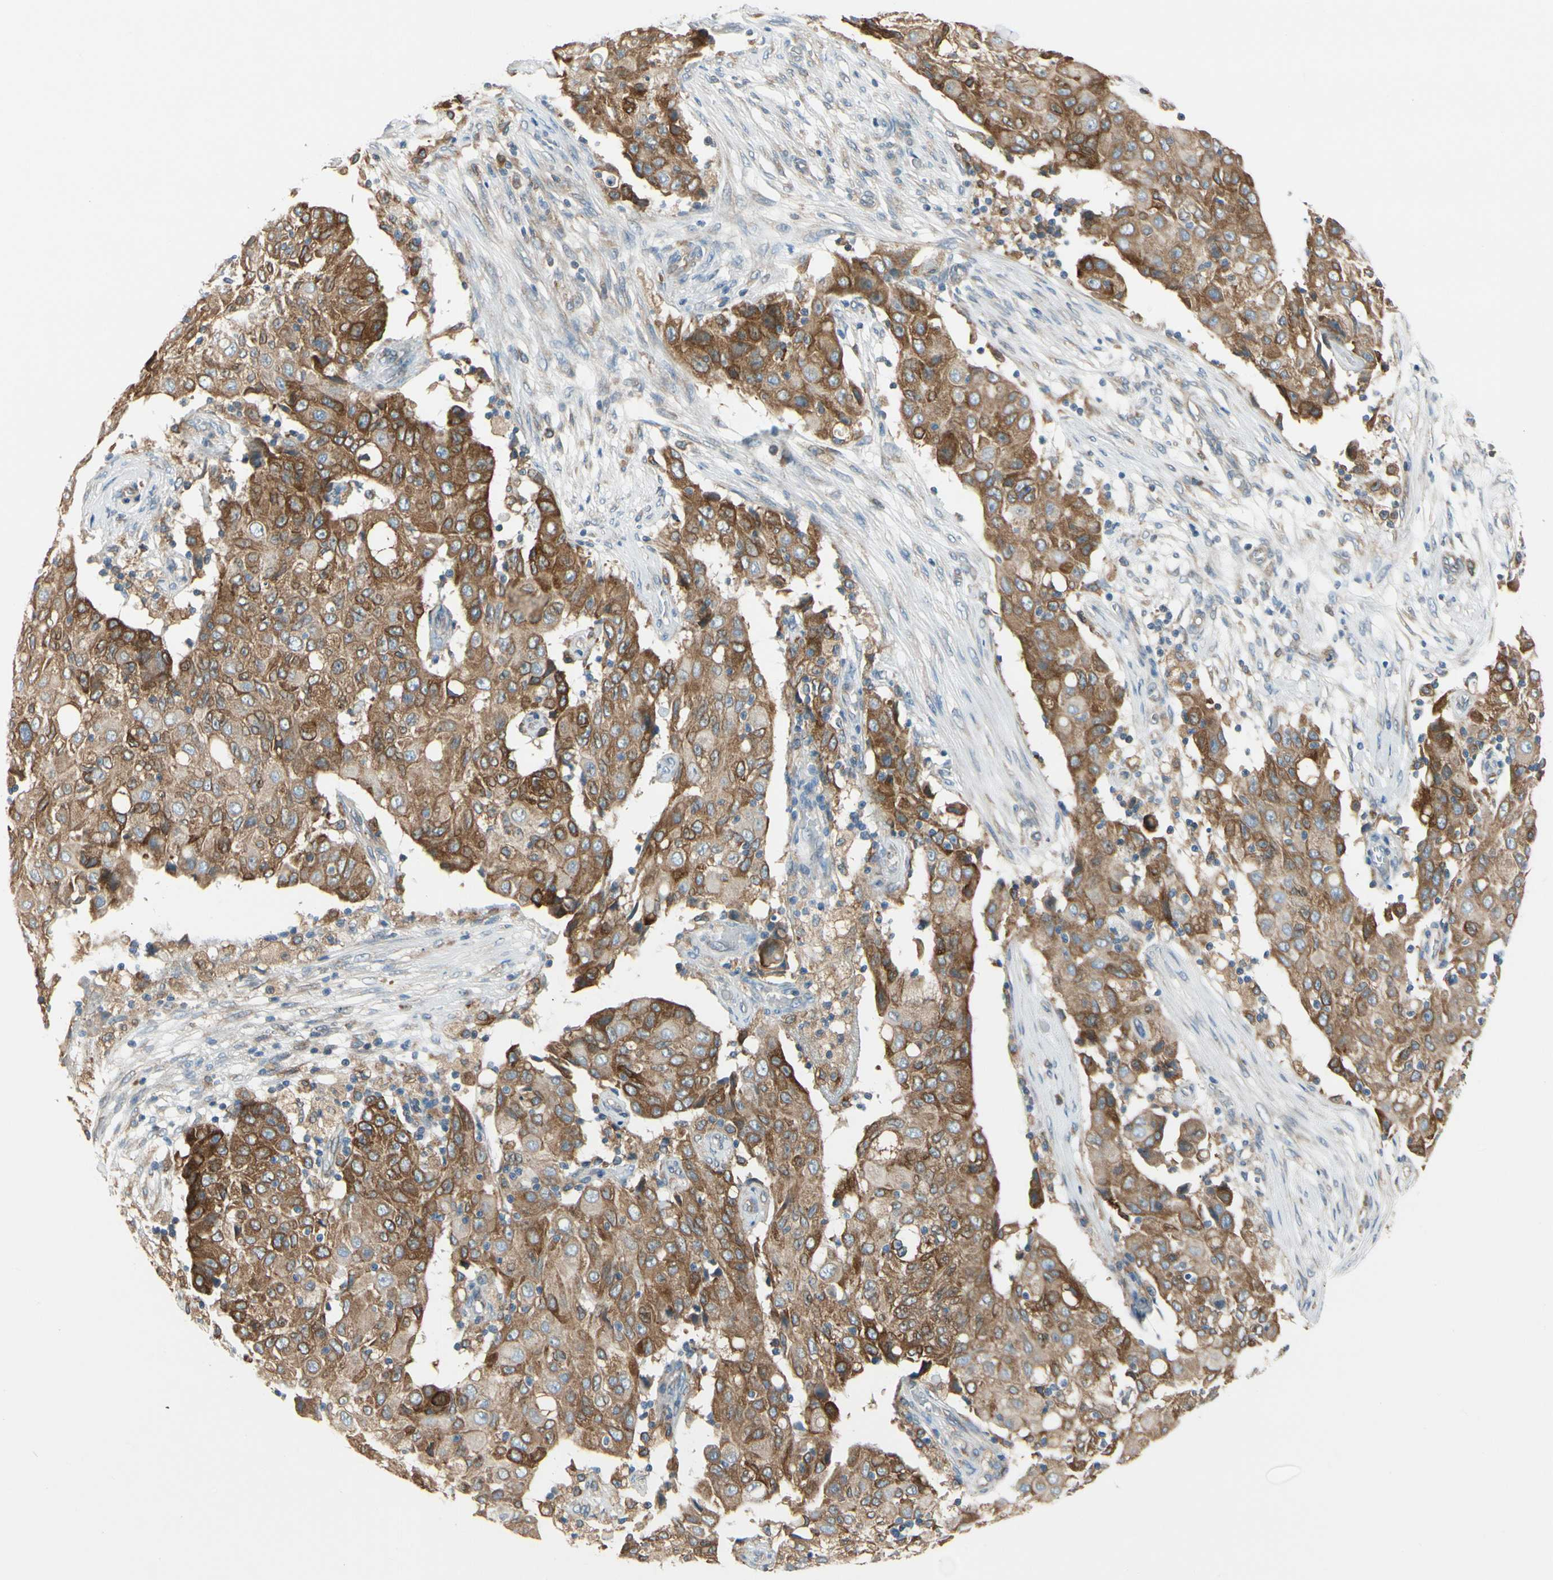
{"staining": {"intensity": "strong", "quantity": ">75%", "location": "cytoplasmic/membranous"}, "tissue": "ovarian cancer", "cell_type": "Tumor cells", "image_type": "cancer", "snomed": [{"axis": "morphology", "description": "Carcinoma, endometroid"}, {"axis": "topography", "description": "Ovary"}], "caption": "Protein expression analysis of human ovarian cancer (endometroid carcinoma) reveals strong cytoplasmic/membranous positivity in about >75% of tumor cells. (Stains: DAB (3,3'-diaminobenzidine) in brown, nuclei in blue, Microscopy: brightfield microscopy at high magnification).", "gene": "CLCC1", "patient": {"sex": "female", "age": 42}}